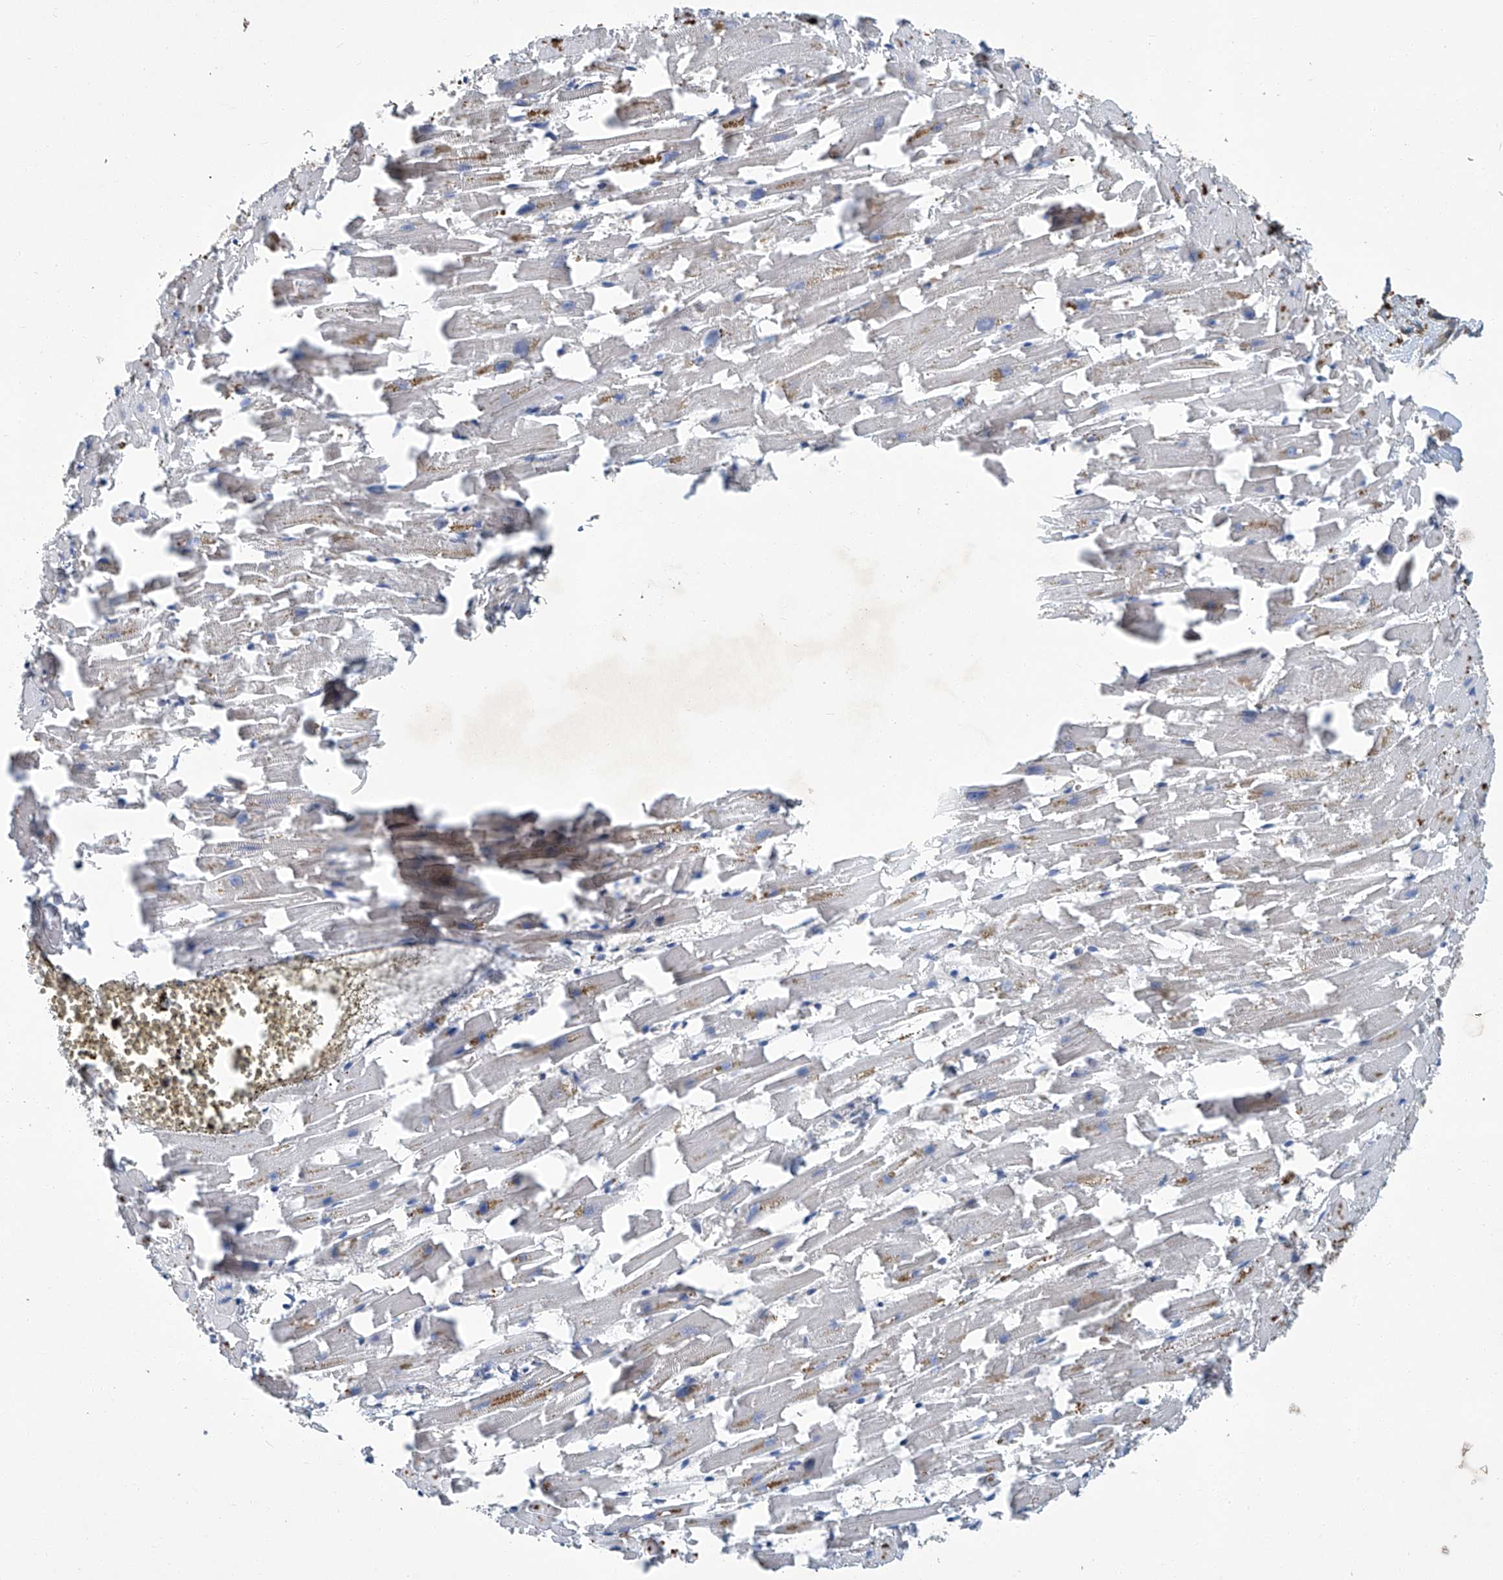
{"staining": {"intensity": "moderate", "quantity": "<25%", "location": "cytoplasmic/membranous"}, "tissue": "heart muscle", "cell_type": "Cardiomyocytes", "image_type": "normal", "snomed": [{"axis": "morphology", "description": "Normal tissue, NOS"}, {"axis": "topography", "description": "Heart"}], "caption": "This image shows benign heart muscle stained with IHC to label a protein in brown. The cytoplasmic/membranous of cardiomyocytes show moderate positivity for the protein. Nuclei are counter-stained blue.", "gene": "FAM167A", "patient": {"sex": "female", "age": 64}}